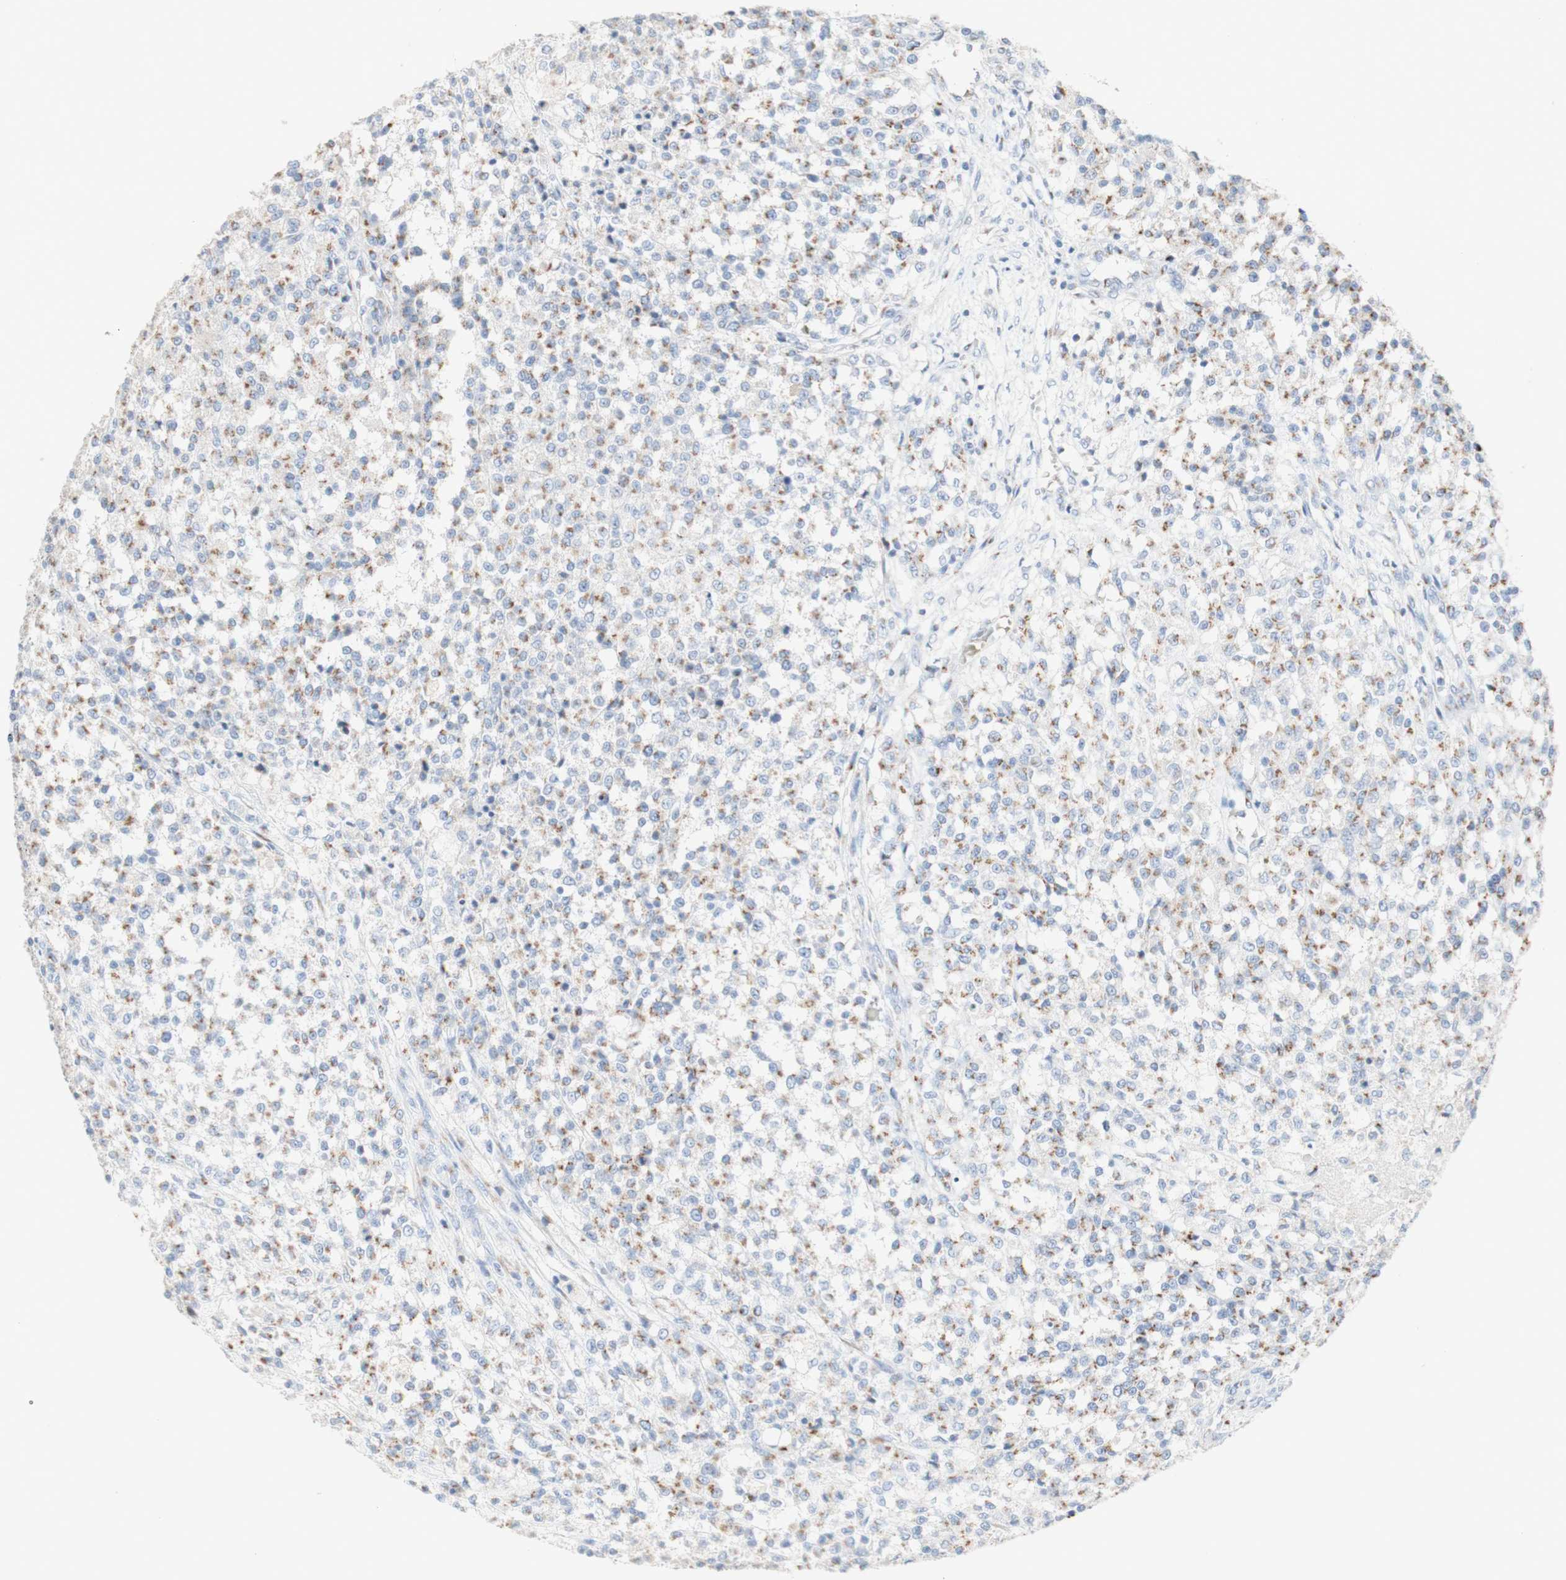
{"staining": {"intensity": "moderate", "quantity": ">75%", "location": "cytoplasmic/membranous"}, "tissue": "testis cancer", "cell_type": "Tumor cells", "image_type": "cancer", "snomed": [{"axis": "morphology", "description": "Seminoma, NOS"}, {"axis": "topography", "description": "Testis"}], "caption": "Protein expression analysis of human seminoma (testis) reveals moderate cytoplasmic/membranous expression in approximately >75% of tumor cells. (Stains: DAB (3,3'-diaminobenzidine) in brown, nuclei in blue, Microscopy: brightfield microscopy at high magnification).", "gene": "MANEA", "patient": {"sex": "male", "age": 59}}